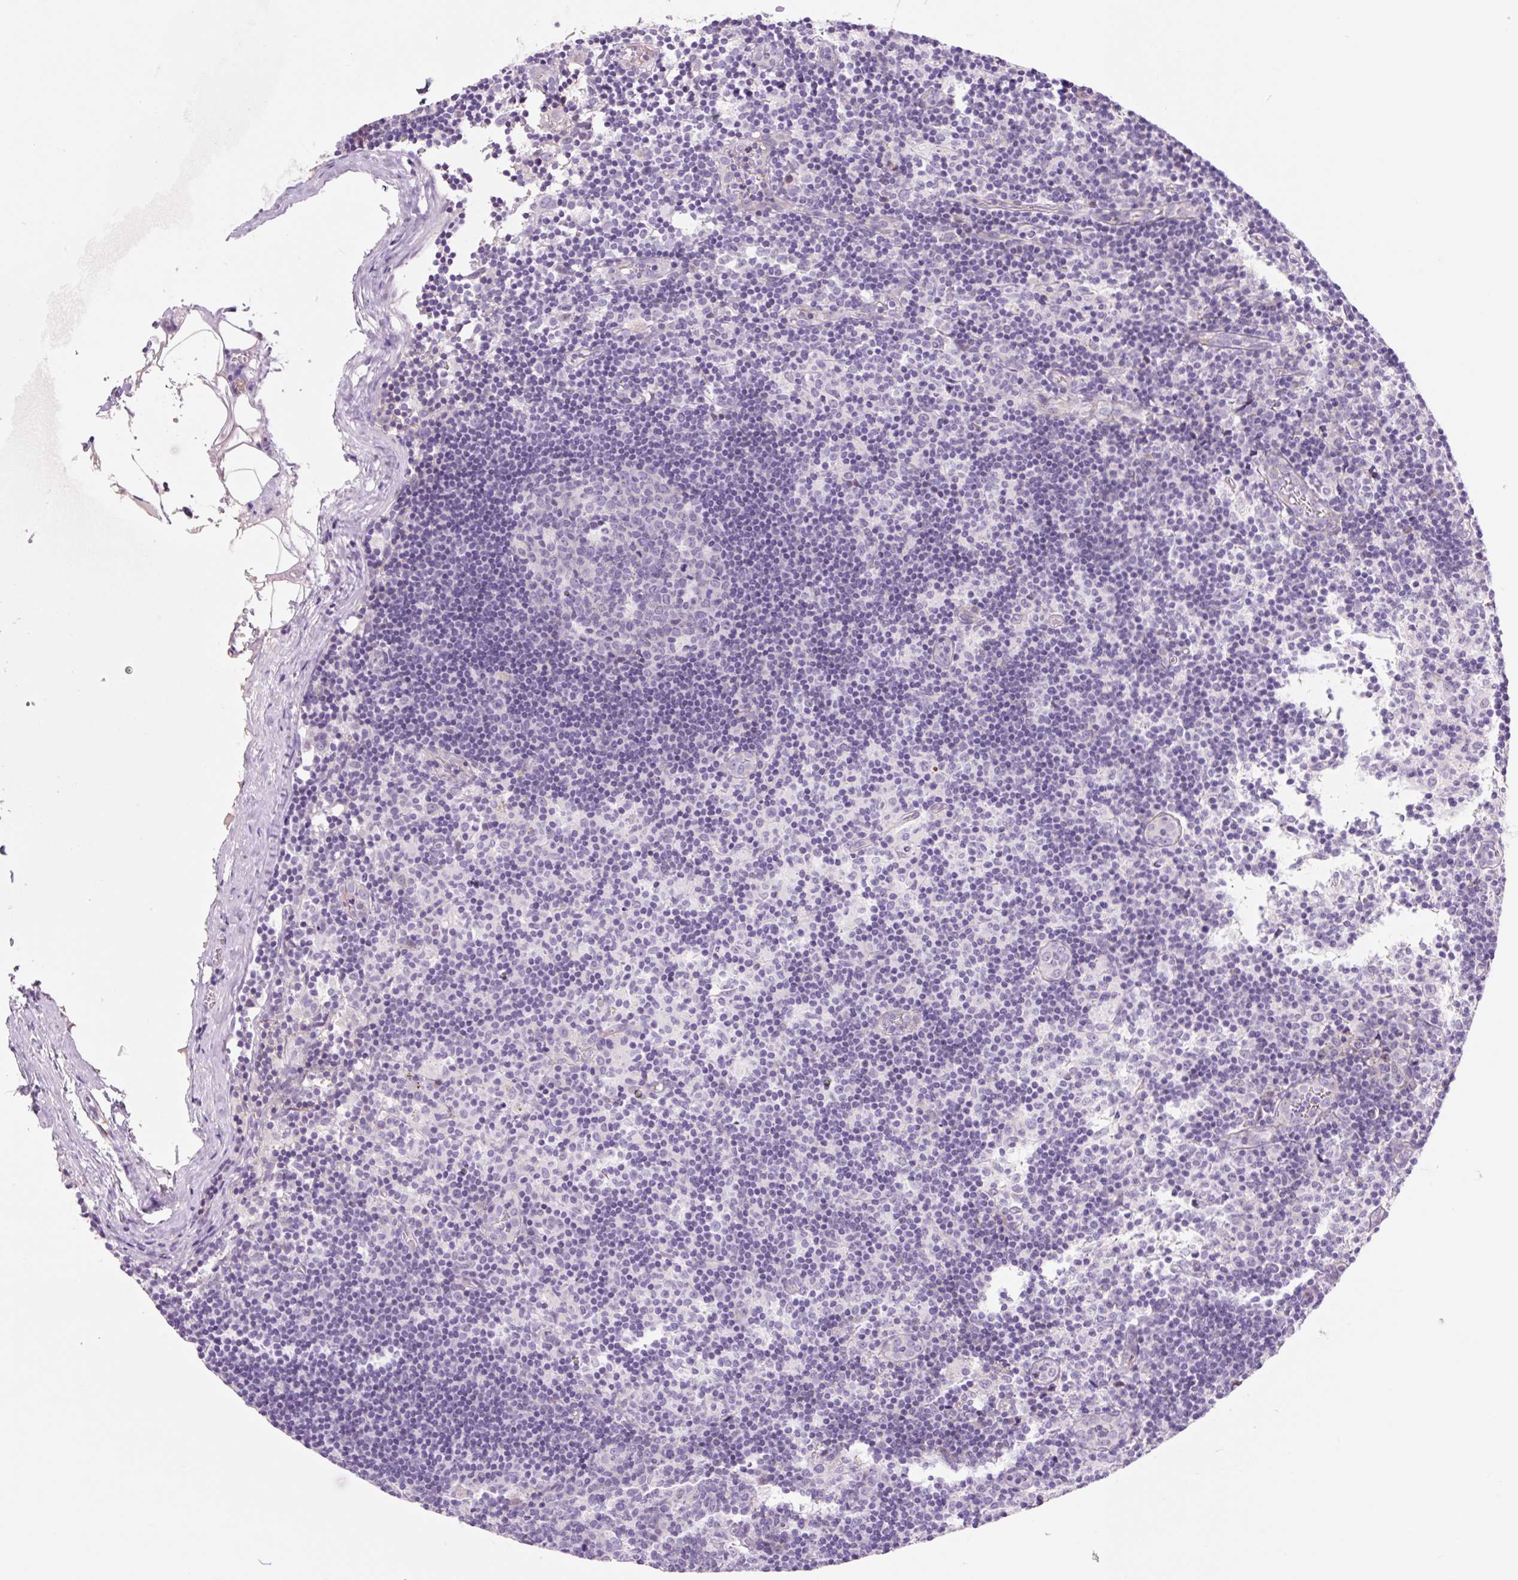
{"staining": {"intensity": "negative", "quantity": "none", "location": "none"}, "tissue": "lymph node", "cell_type": "Germinal center cells", "image_type": "normal", "snomed": [{"axis": "morphology", "description": "Normal tissue, NOS"}, {"axis": "topography", "description": "Lymph node"}], "caption": "Immunohistochemistry (IHC) histopathology image of benign human lymph node stained for a protein (brown), which reveals no staining in germinal center cells. (IHC, brightfield microscopy, high magnification).", "gene": "ZNF121", "patient": {"sex": "female", "age": 45}}